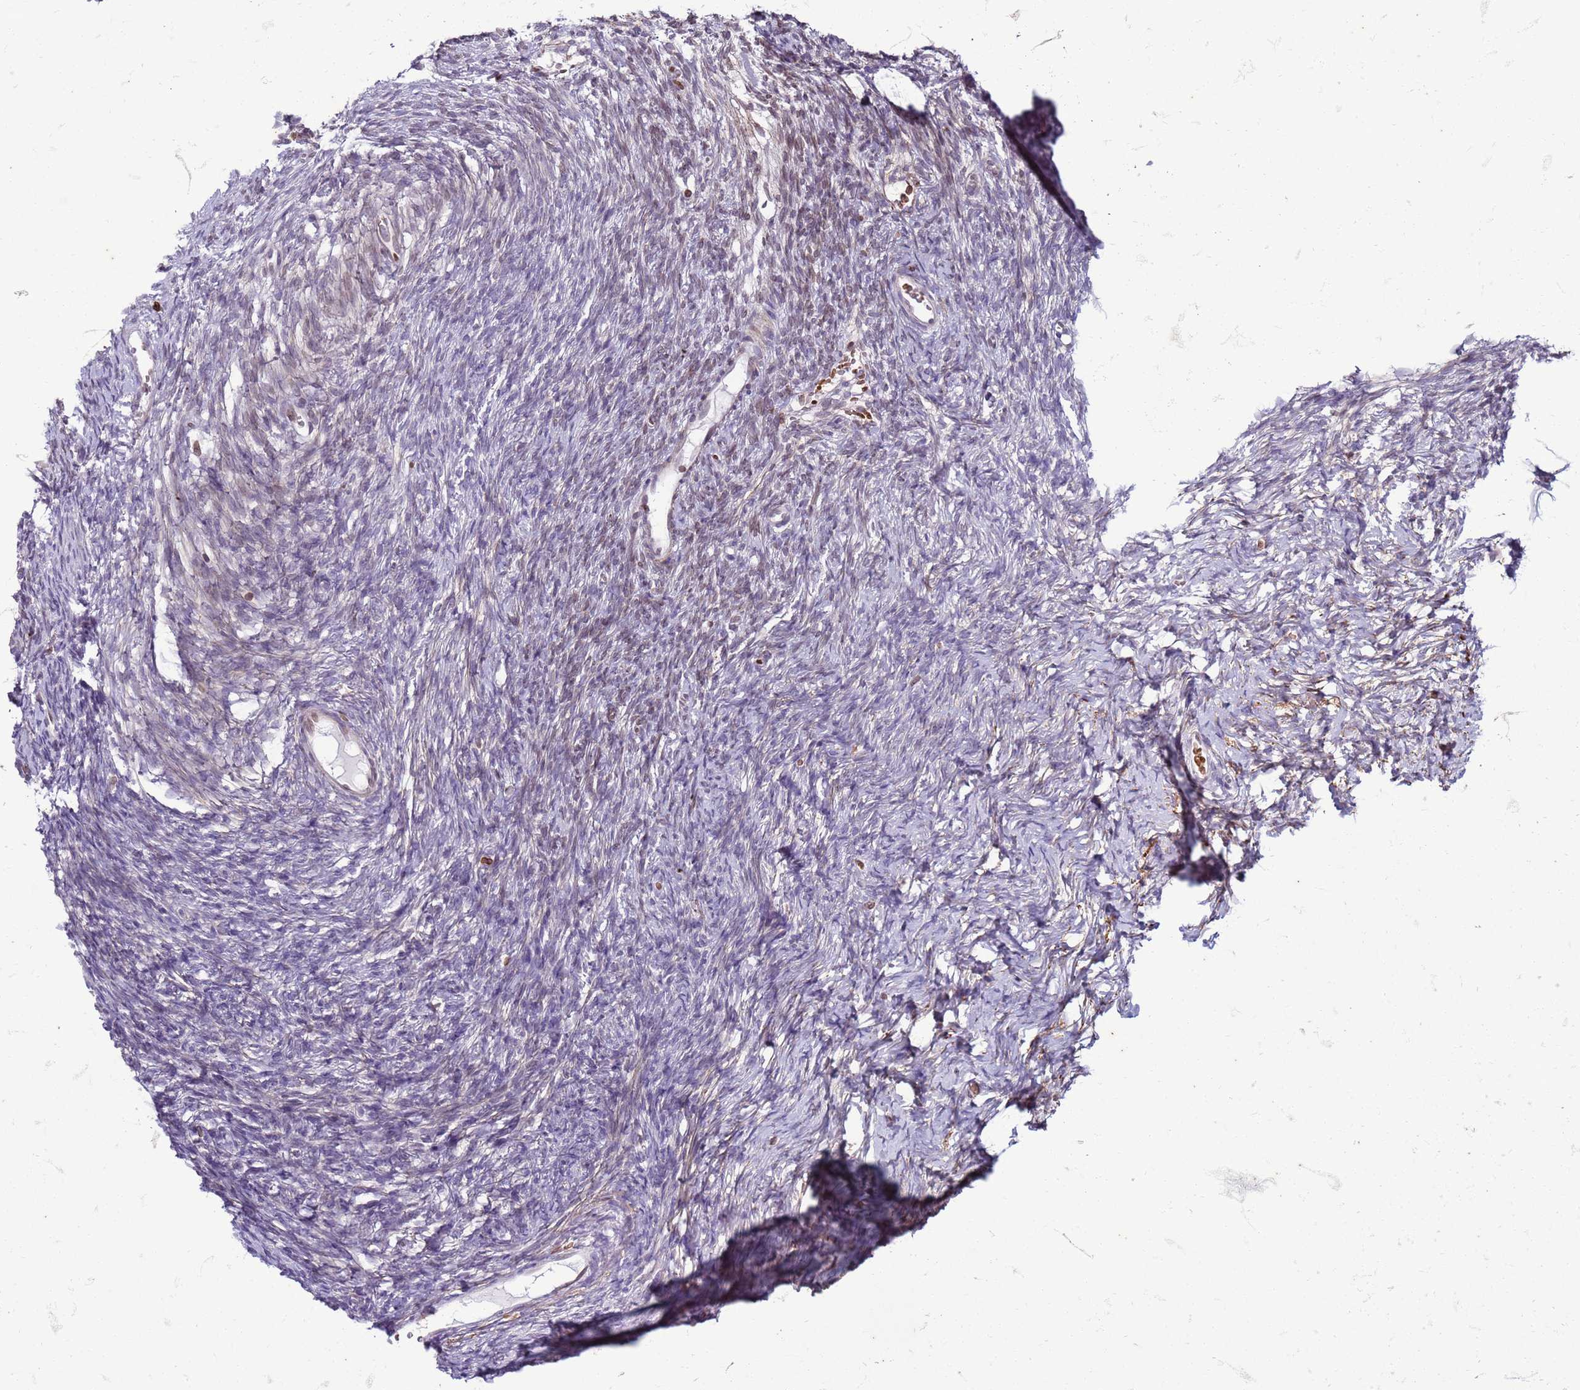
{"staining": {"intensity": "weak", "quantity": "<25%", "location": "cytoplasmic/membranous"}, "tissue": "ovary", "cell_type": "Ovarian stroma cells", "image_type": "normal", "snomed": [{"axis": "morphology", "description": "Normal tissue, NOS"}, {"axis": "topography", "description": "Ovary"}], "caption": "This is an immunohistochemistry histopathology image of normal ovary. There is no staining in ovarian stroma cells.", "gene": "METTL25B", "patient": {"sex": "female", "age": 39}}